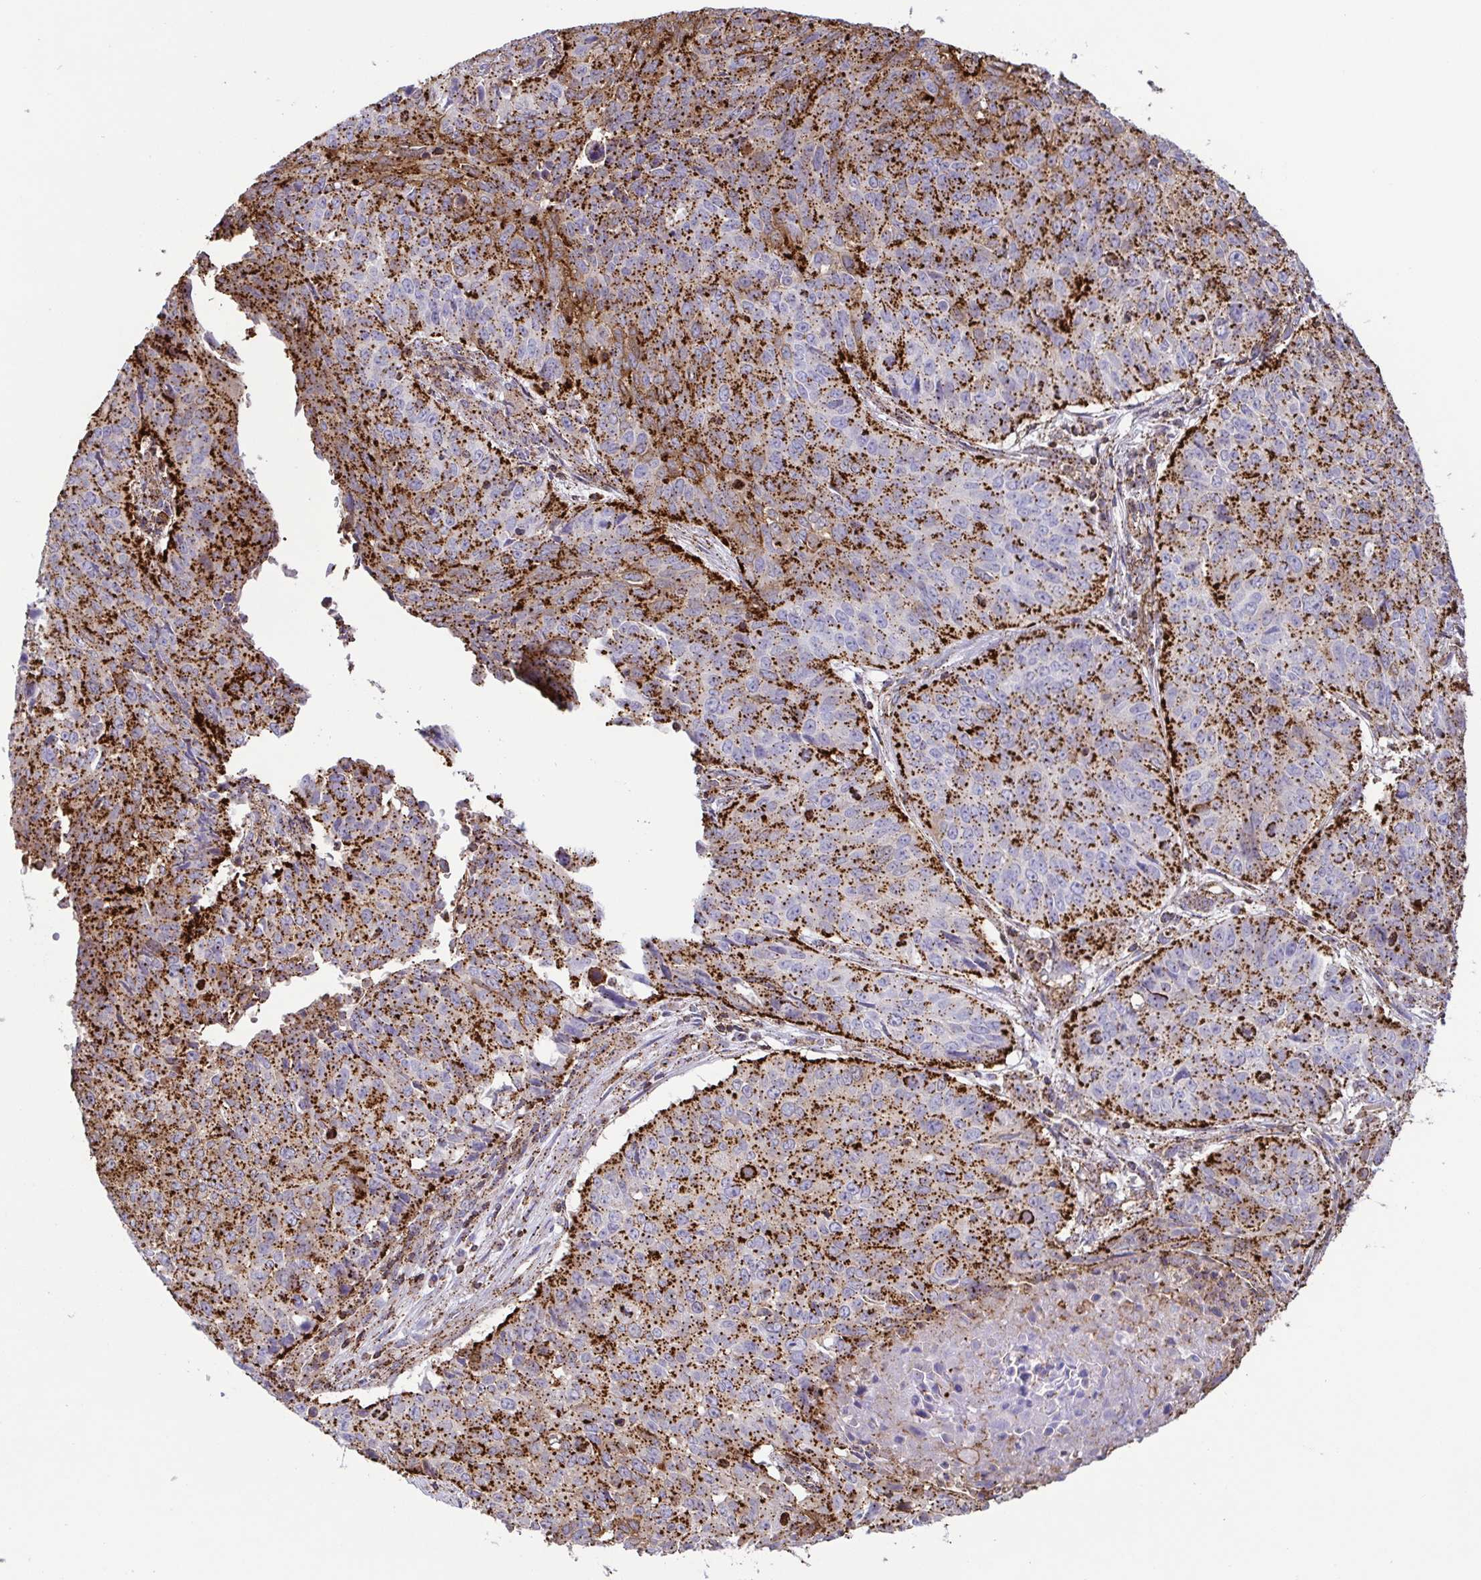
{"staining": {"intensity": "strong", "quantity": "25%-75%", "location": "cytoplasmic/membranous"}, "tissue": "lung cancer", "cell_type": "Tumor cells", "image_type": "cancer", "snomed": [{"axis": "morphology", "description": "Normal tissue, NOS"}, {"axis": "morphology", "description": "Squamous cell carcinoma, NOS"}, {"axis": "topography", "description": "Bronchus"}, {"axis": "topography", "description": "Lung"}], "caption": "DAB (3,3'-diaminobenzidine) immunohistochemical staining of lung cancer demonstrates strong cytoplasmic/membranous protein staining in about 25%-75% of tumor cells.", "gene": "CHMP1B", "patient": {"sex": "male", "age": 64}}